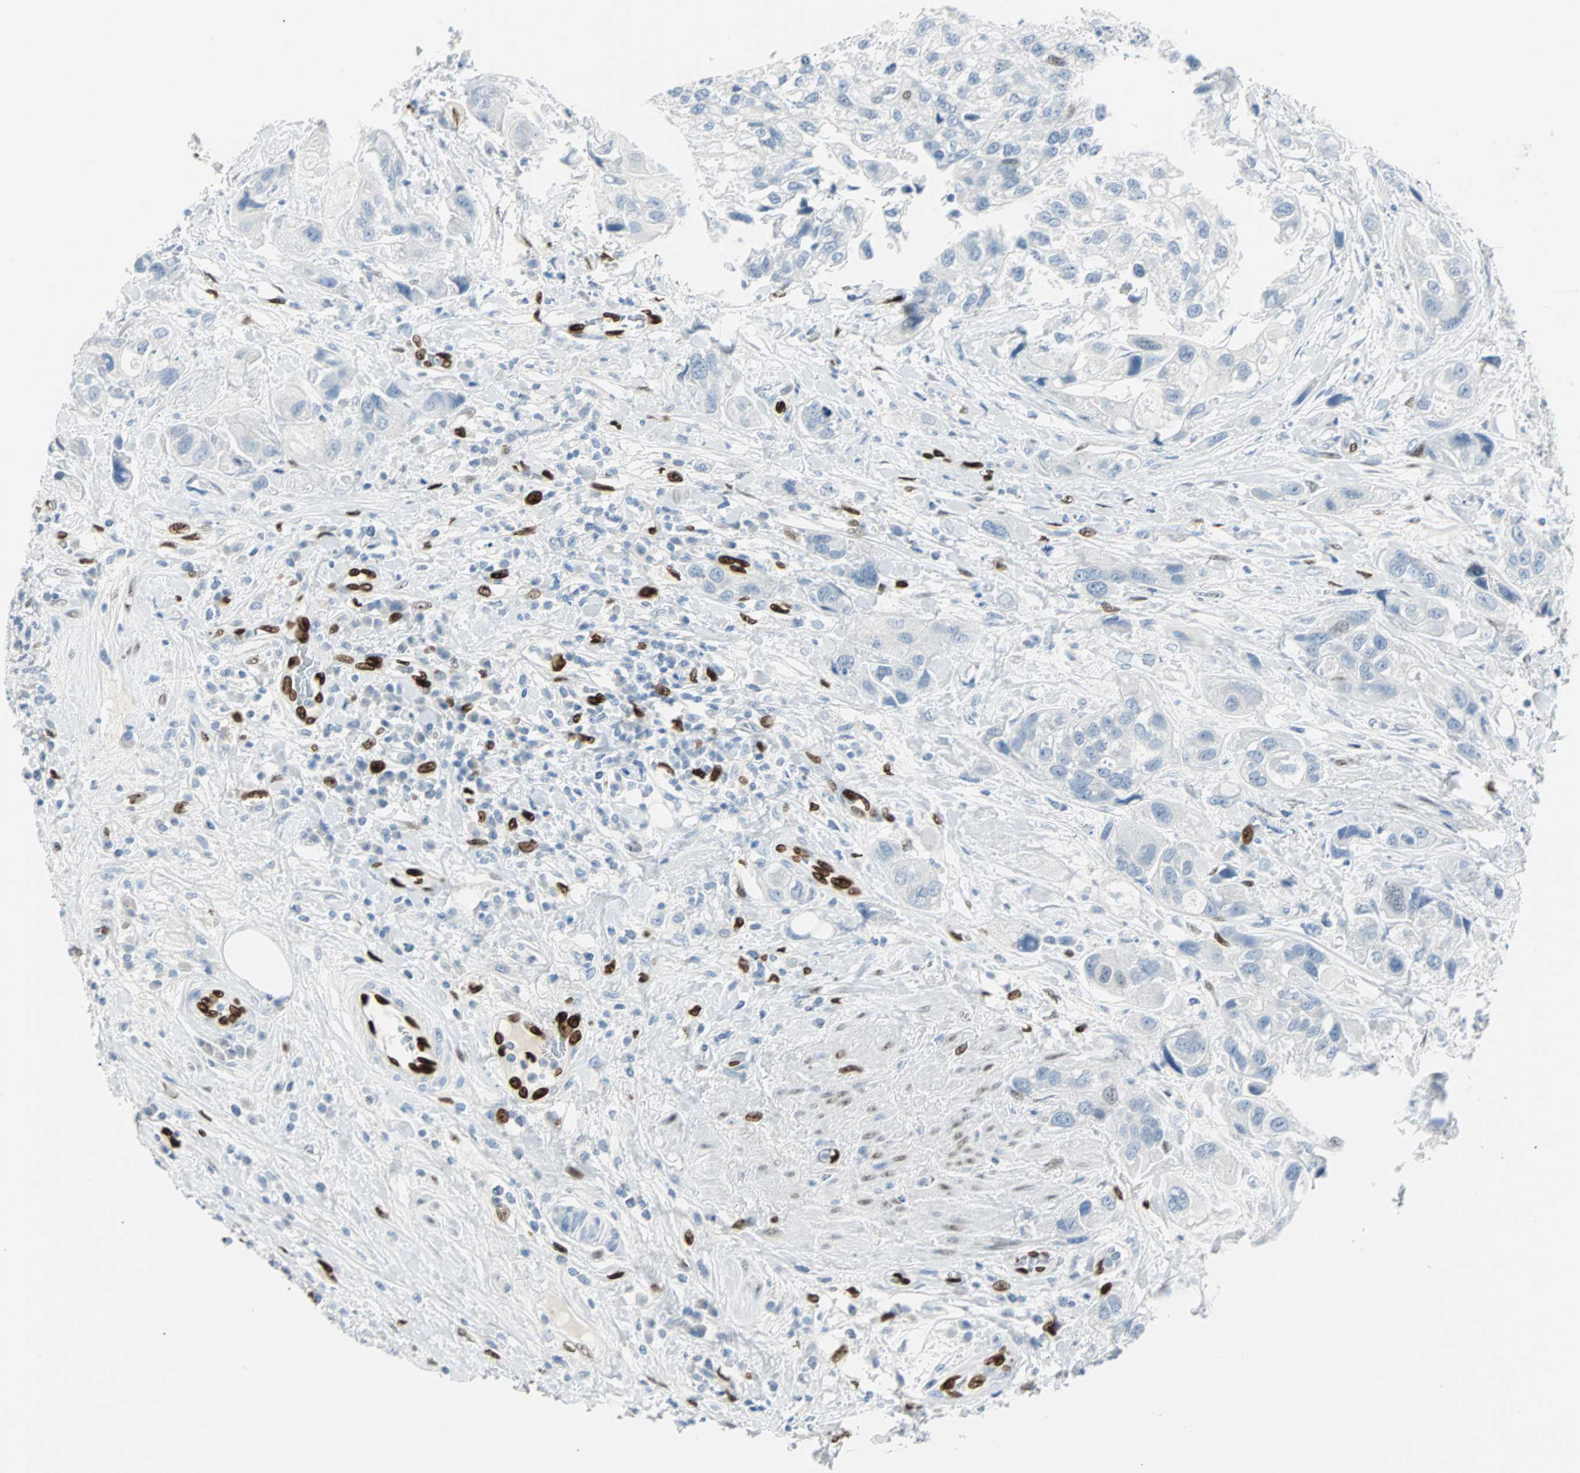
{"staining": {"intensity": "negative", "quantity": "none", "location": "none"}, "tissue": "urothelial cancer", "cell_type": "Tumor cells", "image_type": "cancer", "snomed": [{"axis": "morphology", "description": "Urothelial carcinoma, High grade"}, {"axis": "topography", "description": "Urinary bladder"}], "caption": "Protein analysis of urothelial cancer reveals no significant staining in tumor cells.", "gene": "IL33", "patient": {"sex": "female", "age": 64}}